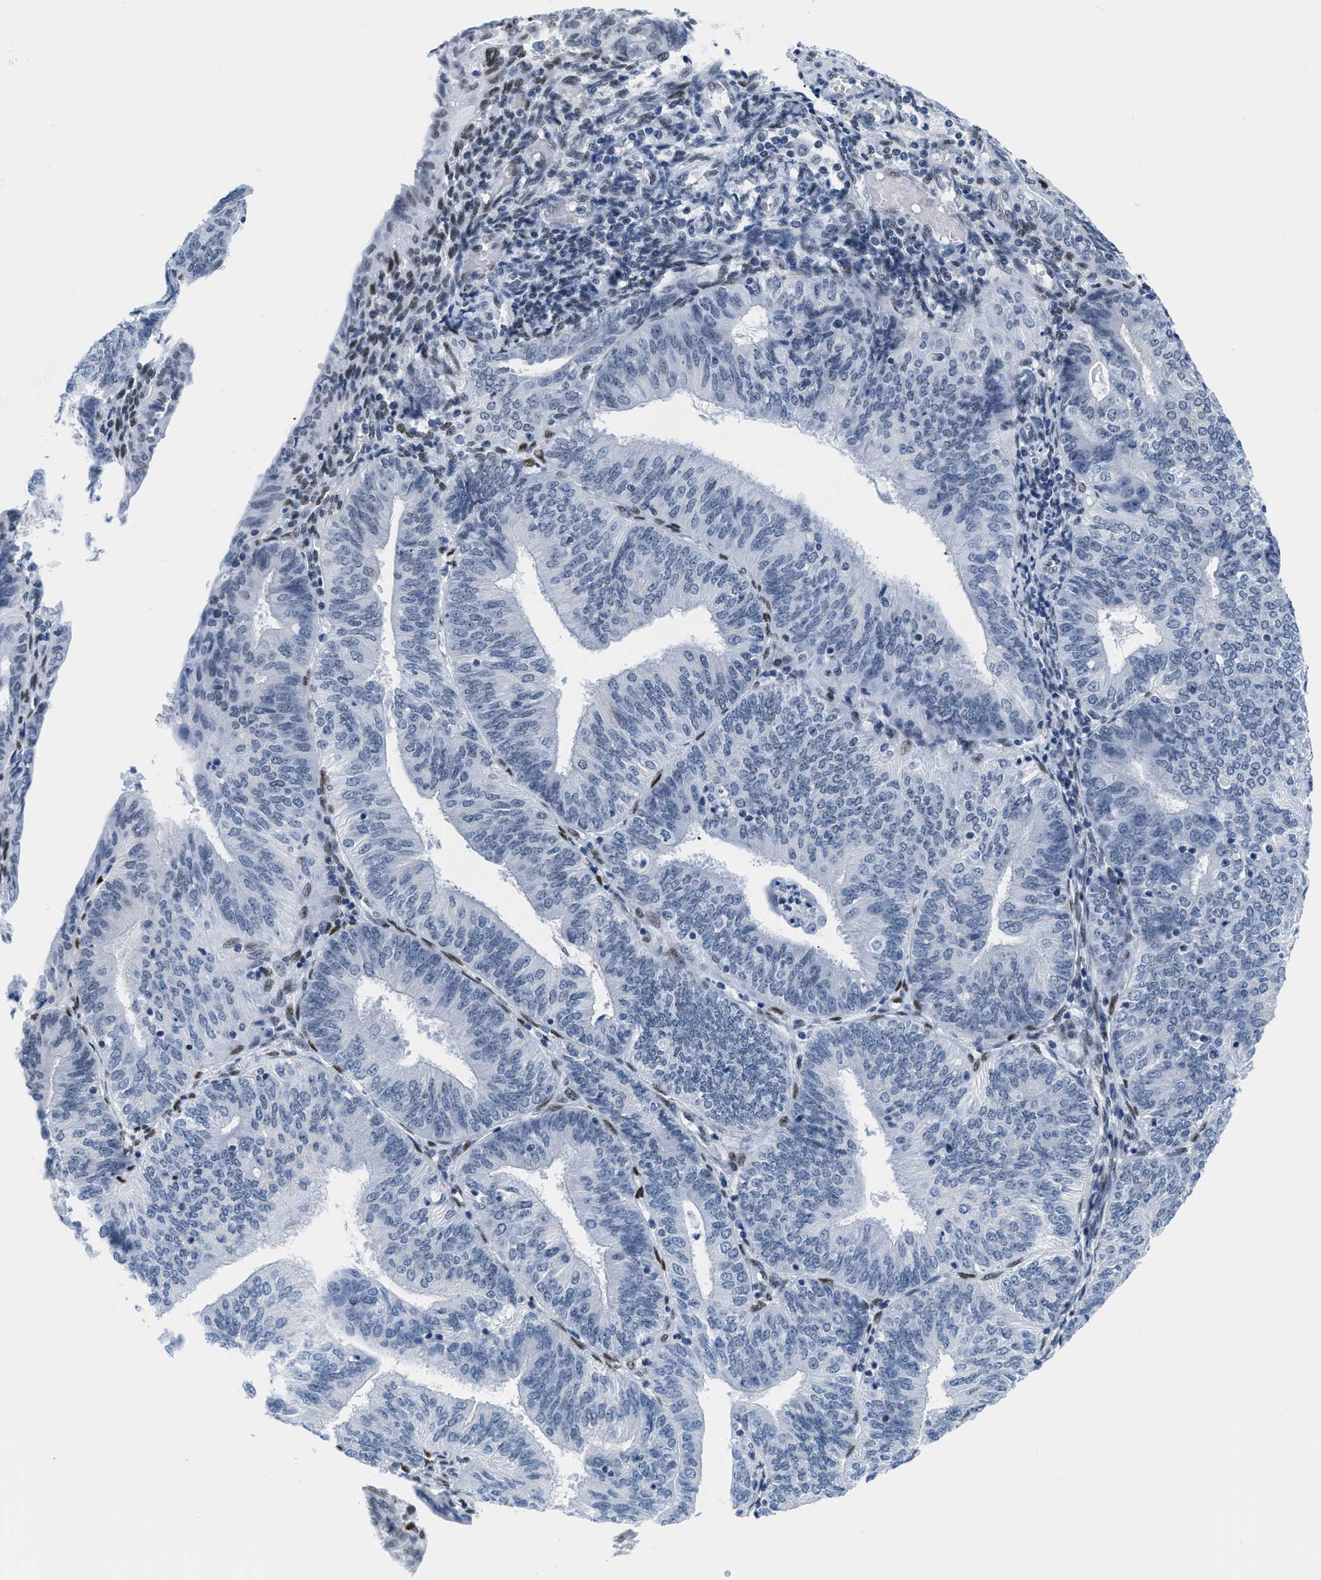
{"staining": {"intensity": "moderate", "quantity": "<25%", "location": "nuclear"}, "tissue": "endometrial cancer", "cell_type": "Tumor cells", "image_type": "cancer", "snomed": [{"axis": "morphology", "description": "Adenocarcinoma, NOS"}, {"axis": "topography", "description": "Endometrium"}], "caption": "Immunohistochemical staining of endometrial cancer (adenocarcinoma) reveals low levels of moderate nuclear protein positivity in approximately <25% of tumor cells.", "gene": "CTBP1", "patient": {"sex": "female", "age": 58}}